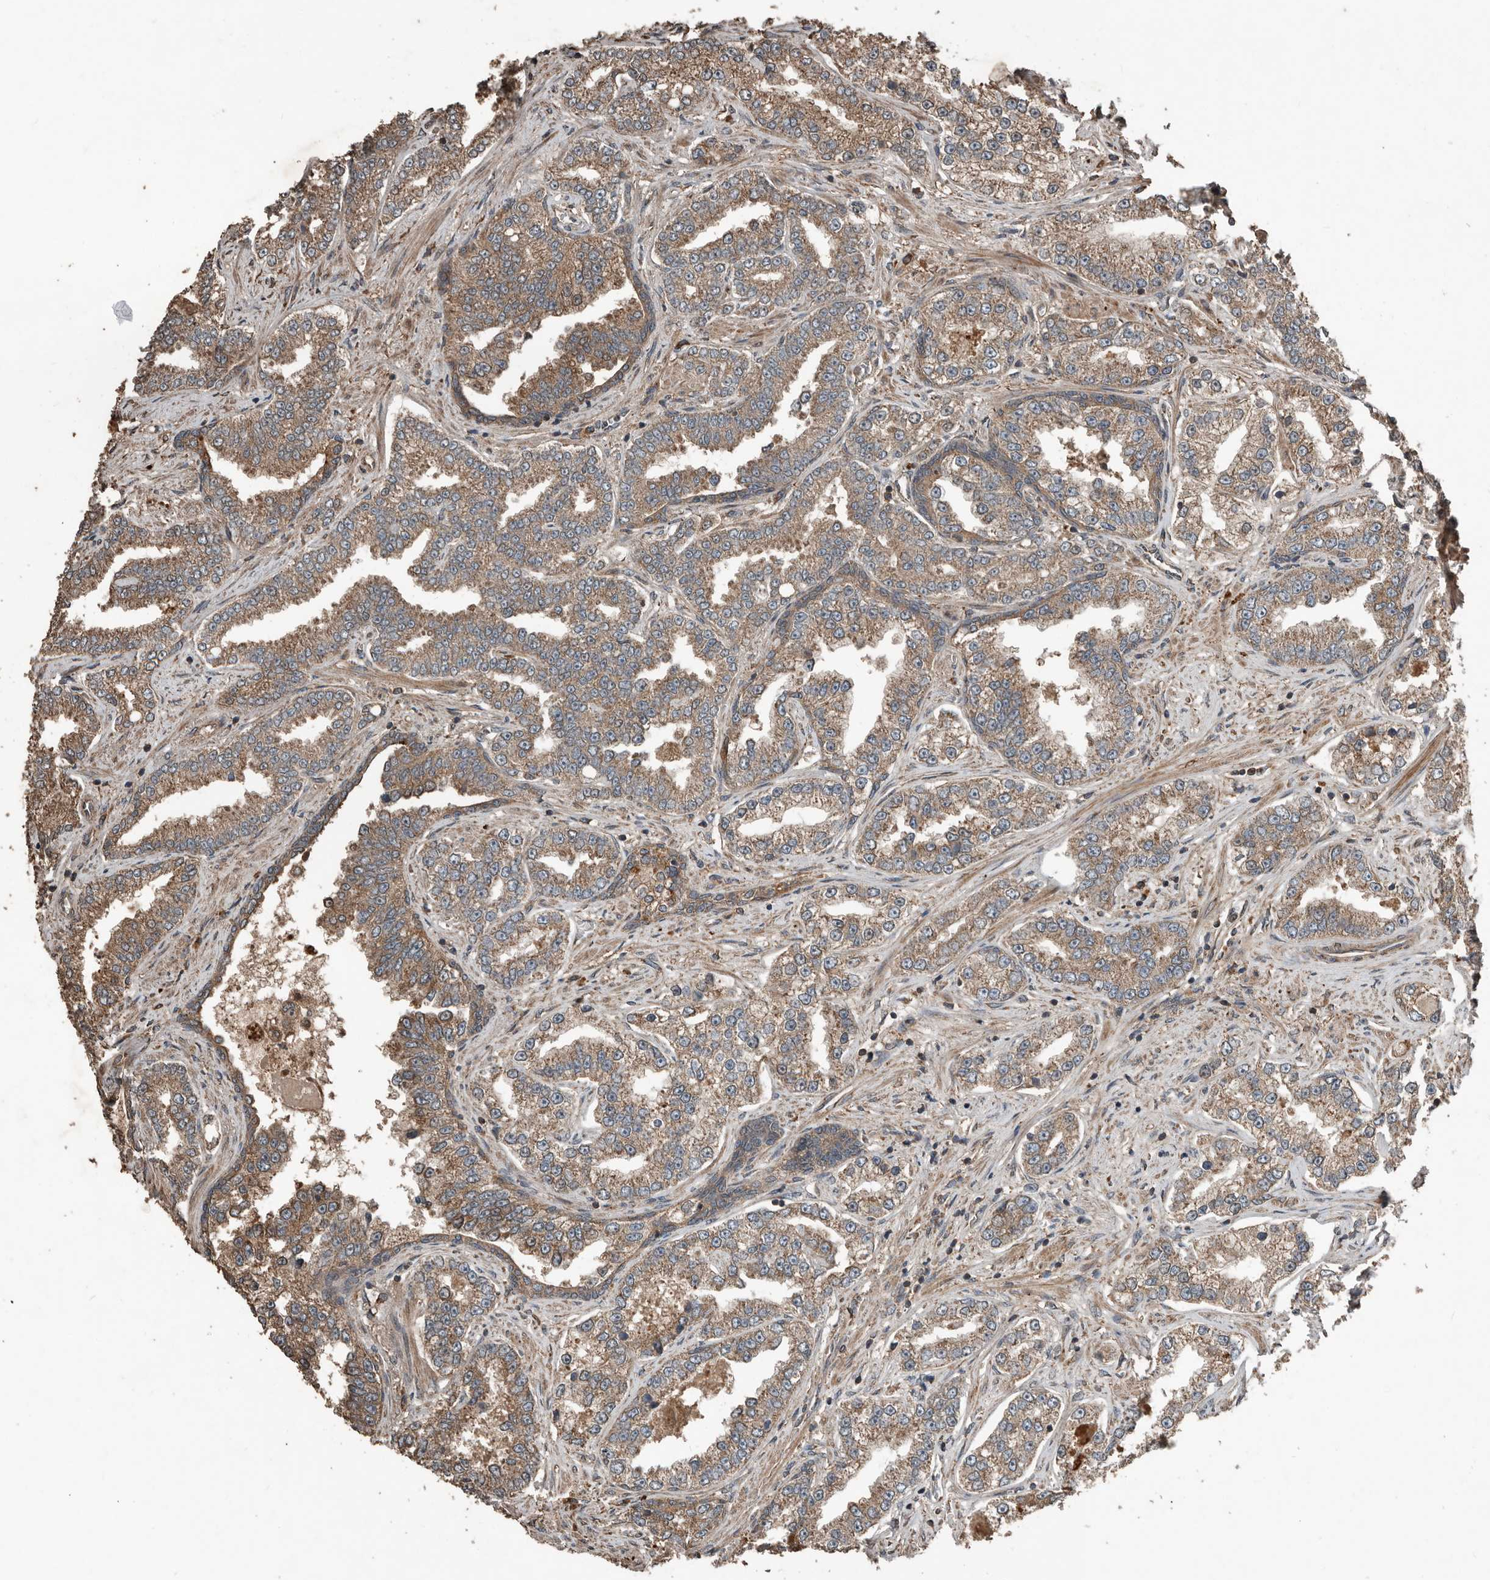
{"staining": {"intensity": "moderate", "quantity": ">75%", "location": "cytoplasmic/membranous"}, "tissue": "prostate cancer", "cell_type": "Tumor cells", "image_type": "cancer", "snomed": [{"axis": "morphology", "description": "Normal tissue, NOS"}, {"axis": "morphology", "description": "Adenocarcinoma, High grade"}, {"axis": "topography", "description": "Prostate"}], "caption": "About >75% of tumor cells in prostate cancer (adenocarcinoma (high-grade)) display moderate cytoplasmic/membranous protein staining as visualized by brown immunohistochemical staining.", "gene": "RNF207", "patient": {"sex": "male", "age": 83}}